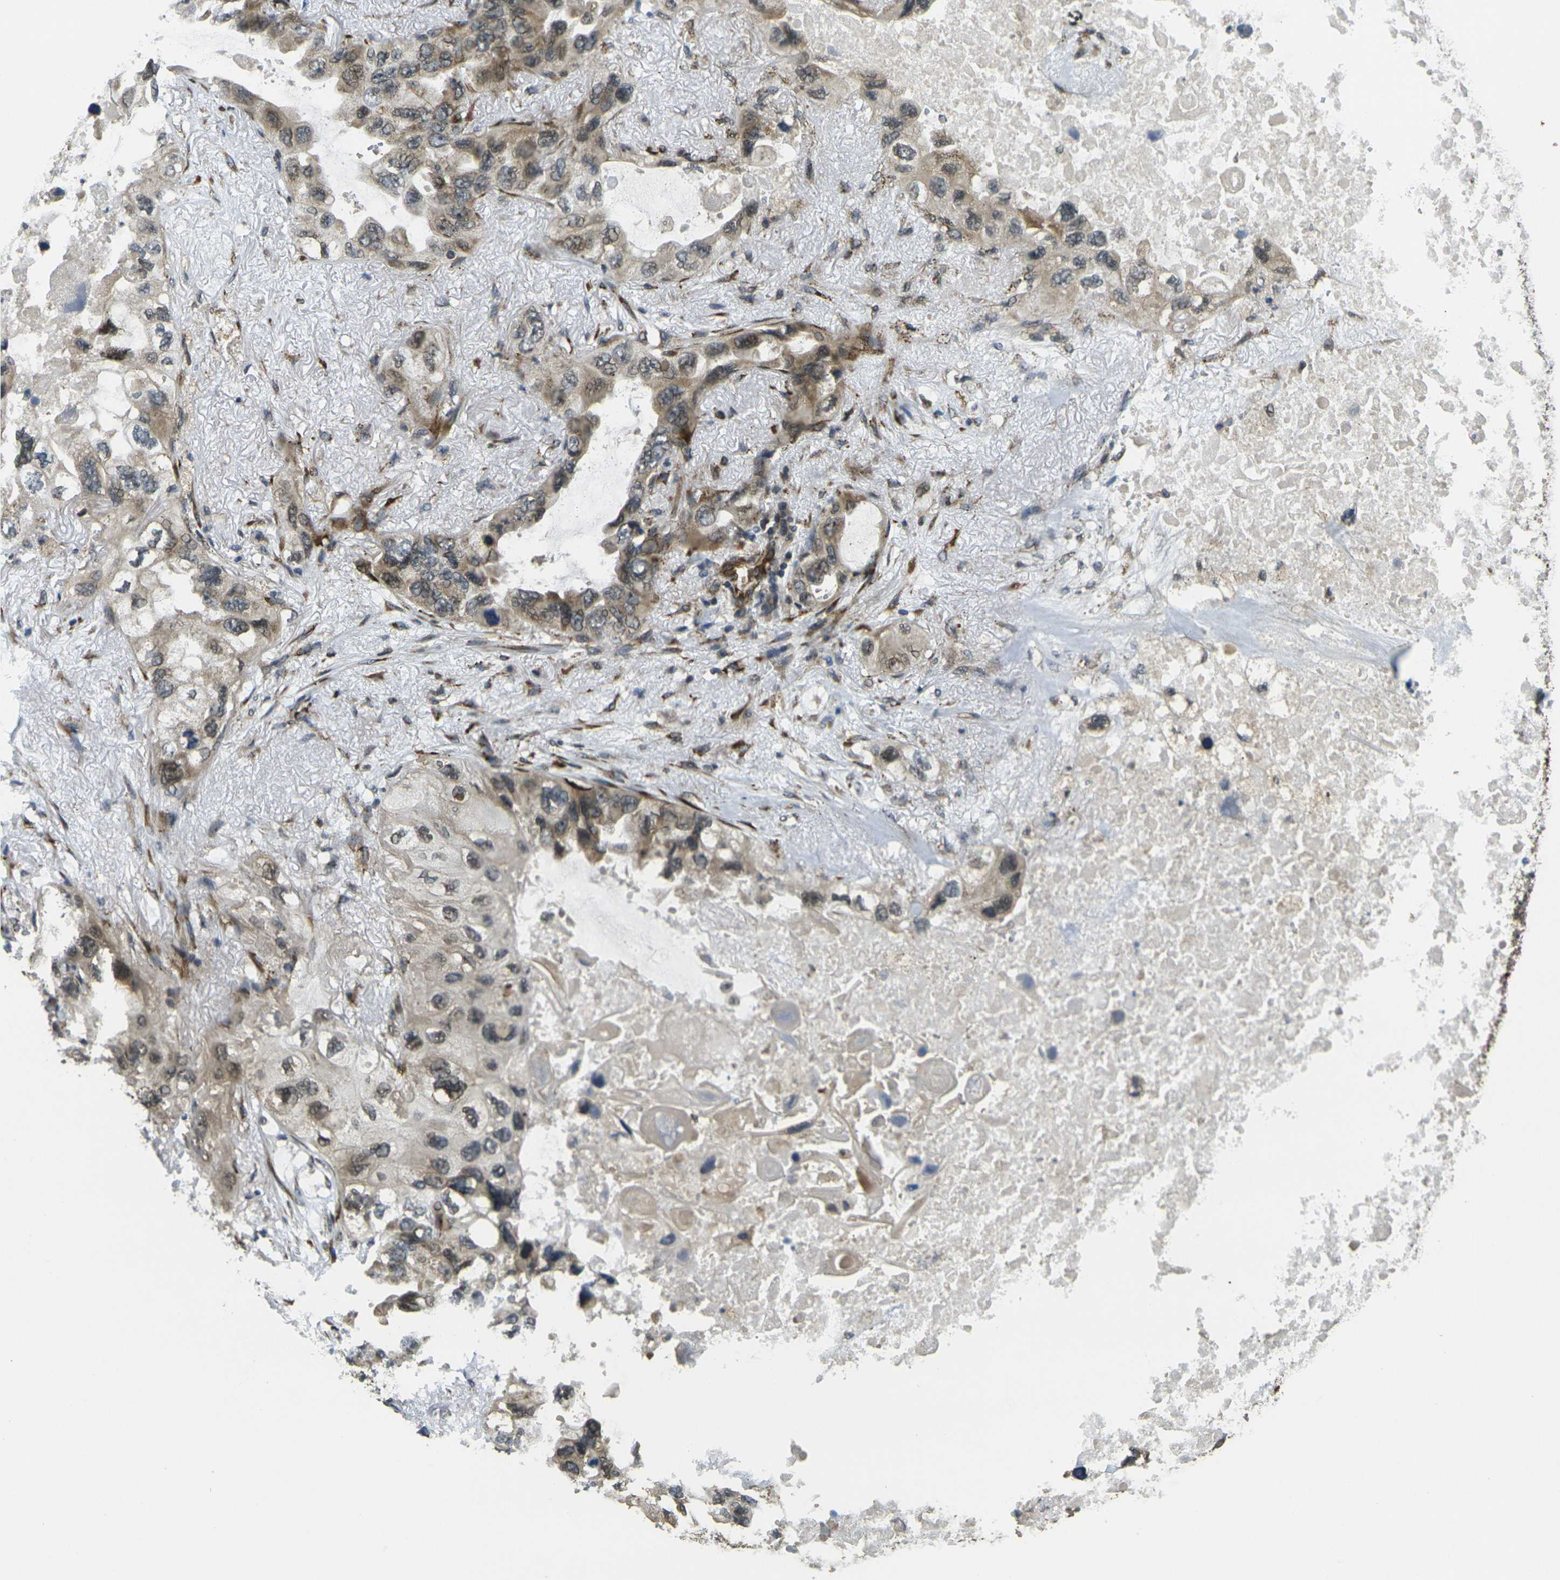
{"staining": {"intensity": "weak", "quantity": "25%-75%", "location": "cytoplasmic/membranous,nuclear"}, "tissue": "lung cancer", "cell_type": "Tumor cells", "image_type": "cancer", "snomed": [{"axis": "morphology", "description": "Squamous cell carcinoma, NOS"}, {"axis": "topography", "description": "Lung"}], "caption": "Lung cancer (squamous cell carcinoma) stained with a protein marker demonstrates weak staining in tumor cells.", "gene": "FUT11", "patient": {"sex": "female", "age": 73}}